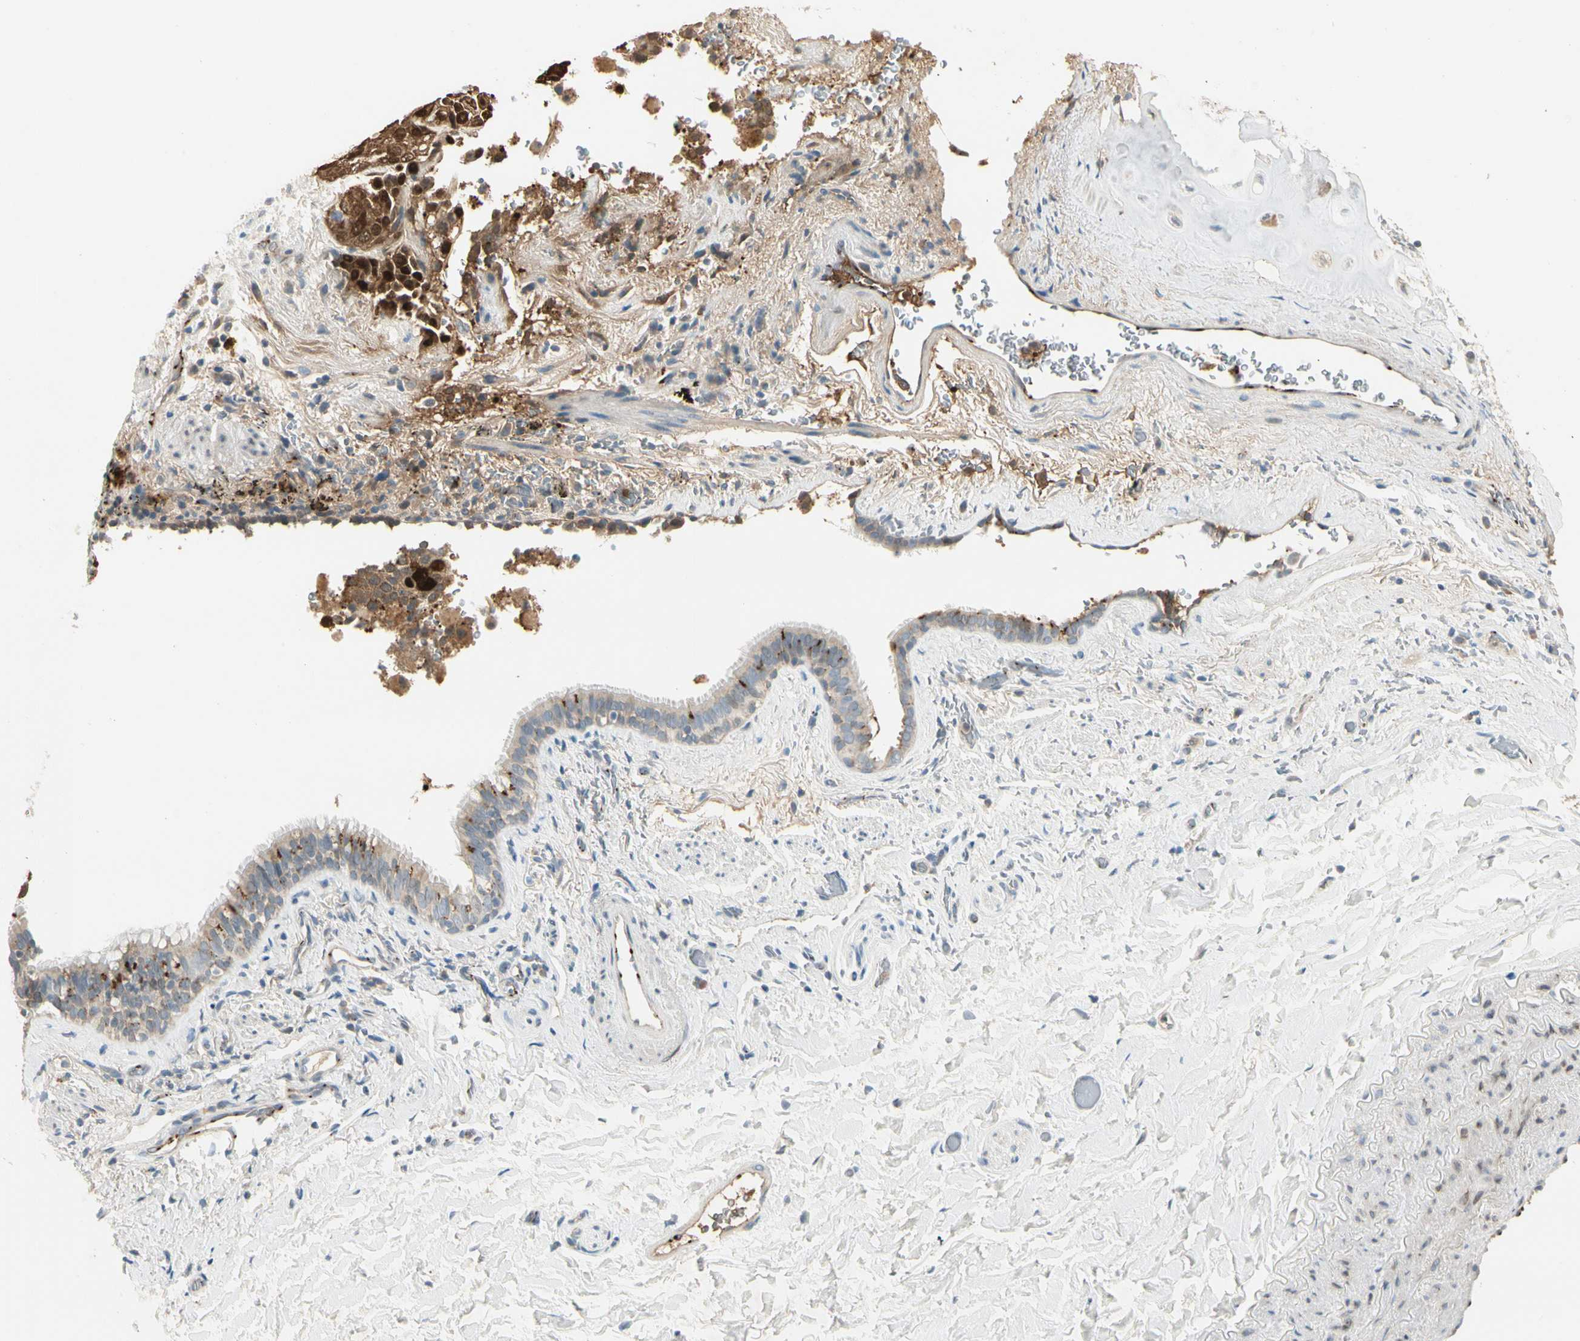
{"staining": {"intensity": "moderate", "quantity": "25%-75%", "location": "cytoplasmic/membranous,nuclear"}, "tissue": "lung cancer", "cell_type": "Tumor cells", "image_type": "cancer", "snomed": [{"axis": "morphology", "description": "Squamous cell carcinoma, NOS"}, {"axis": "topography", "description": "Lung"}], "caption": "IHC histopathology image of neoplastic tissue: lung cancer (squamous cell carcinoma) stained using IHC exhibits medium levels of moderate protein expression localized specifically in the cytoplasmic/membranous and nuclear of tumor cells, appearing as a cytoplasmic/membranous and nuclear brown color.", "gene": "MANSC1", "patient": {"sex": "male", "age": 54}}